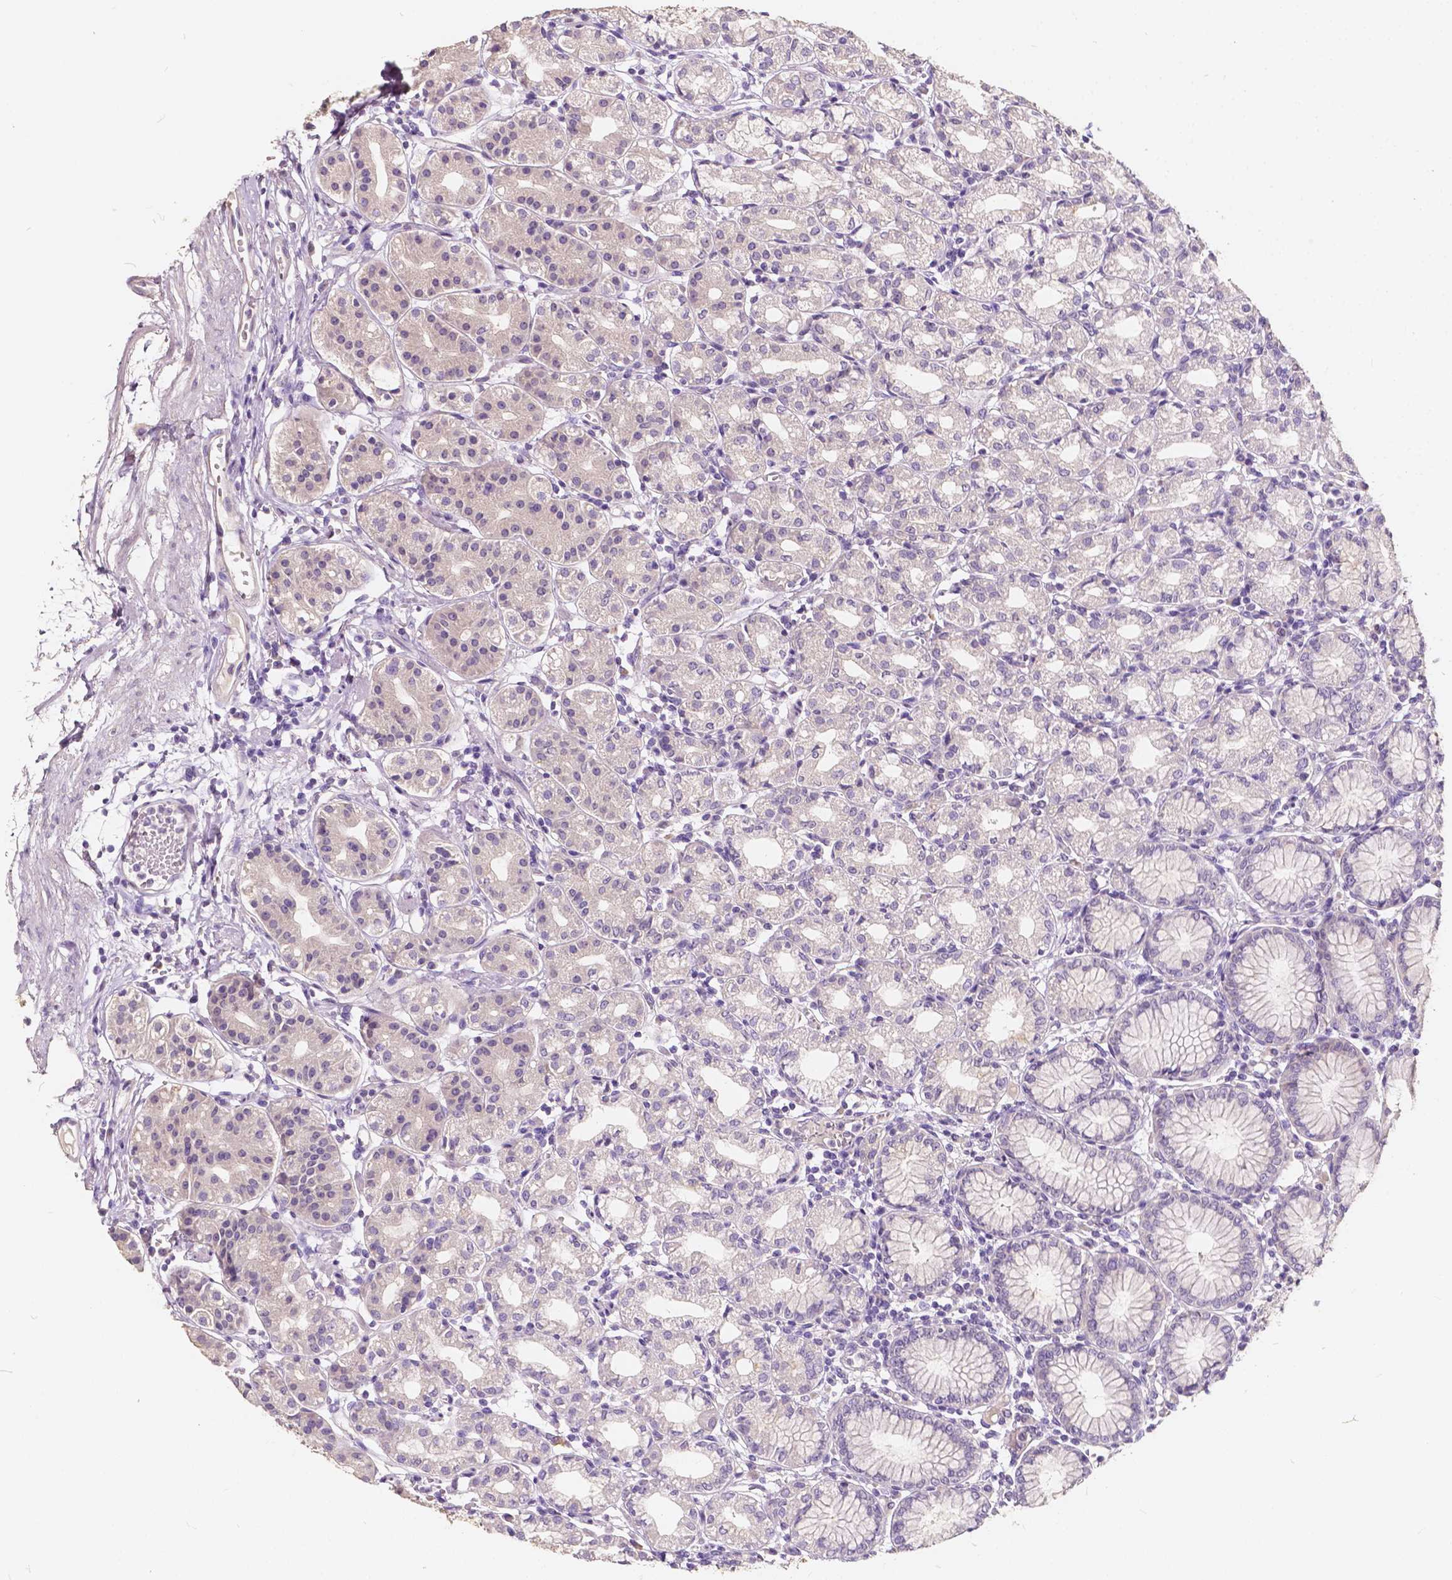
{"staining": {"intensity": "weak", "quantity": "<25%", "location": "cytoplasmic/membranous"}, "tissue": "stomach", "cell_type": "Glandular cells", "image_type": "normal", "snomed": [{"axis": "morphology", "description": "Normal tissue, NOS"}, {"axis": "topography", "description": "Skeletal muscle"}, {"axis": "topography", "description": "Stomach"}], "caption": "Immunohistochemistry (IHC) micrograph of normal human stomach stained for a protein (brown), which demonstrates no staining in glandular cells. (DAB (3,3'-diaminobenzidine) IHC with hematoxylin counter stain).", "gene": "SLC7A8", "patient": {"sex": "female", "age": 57}}